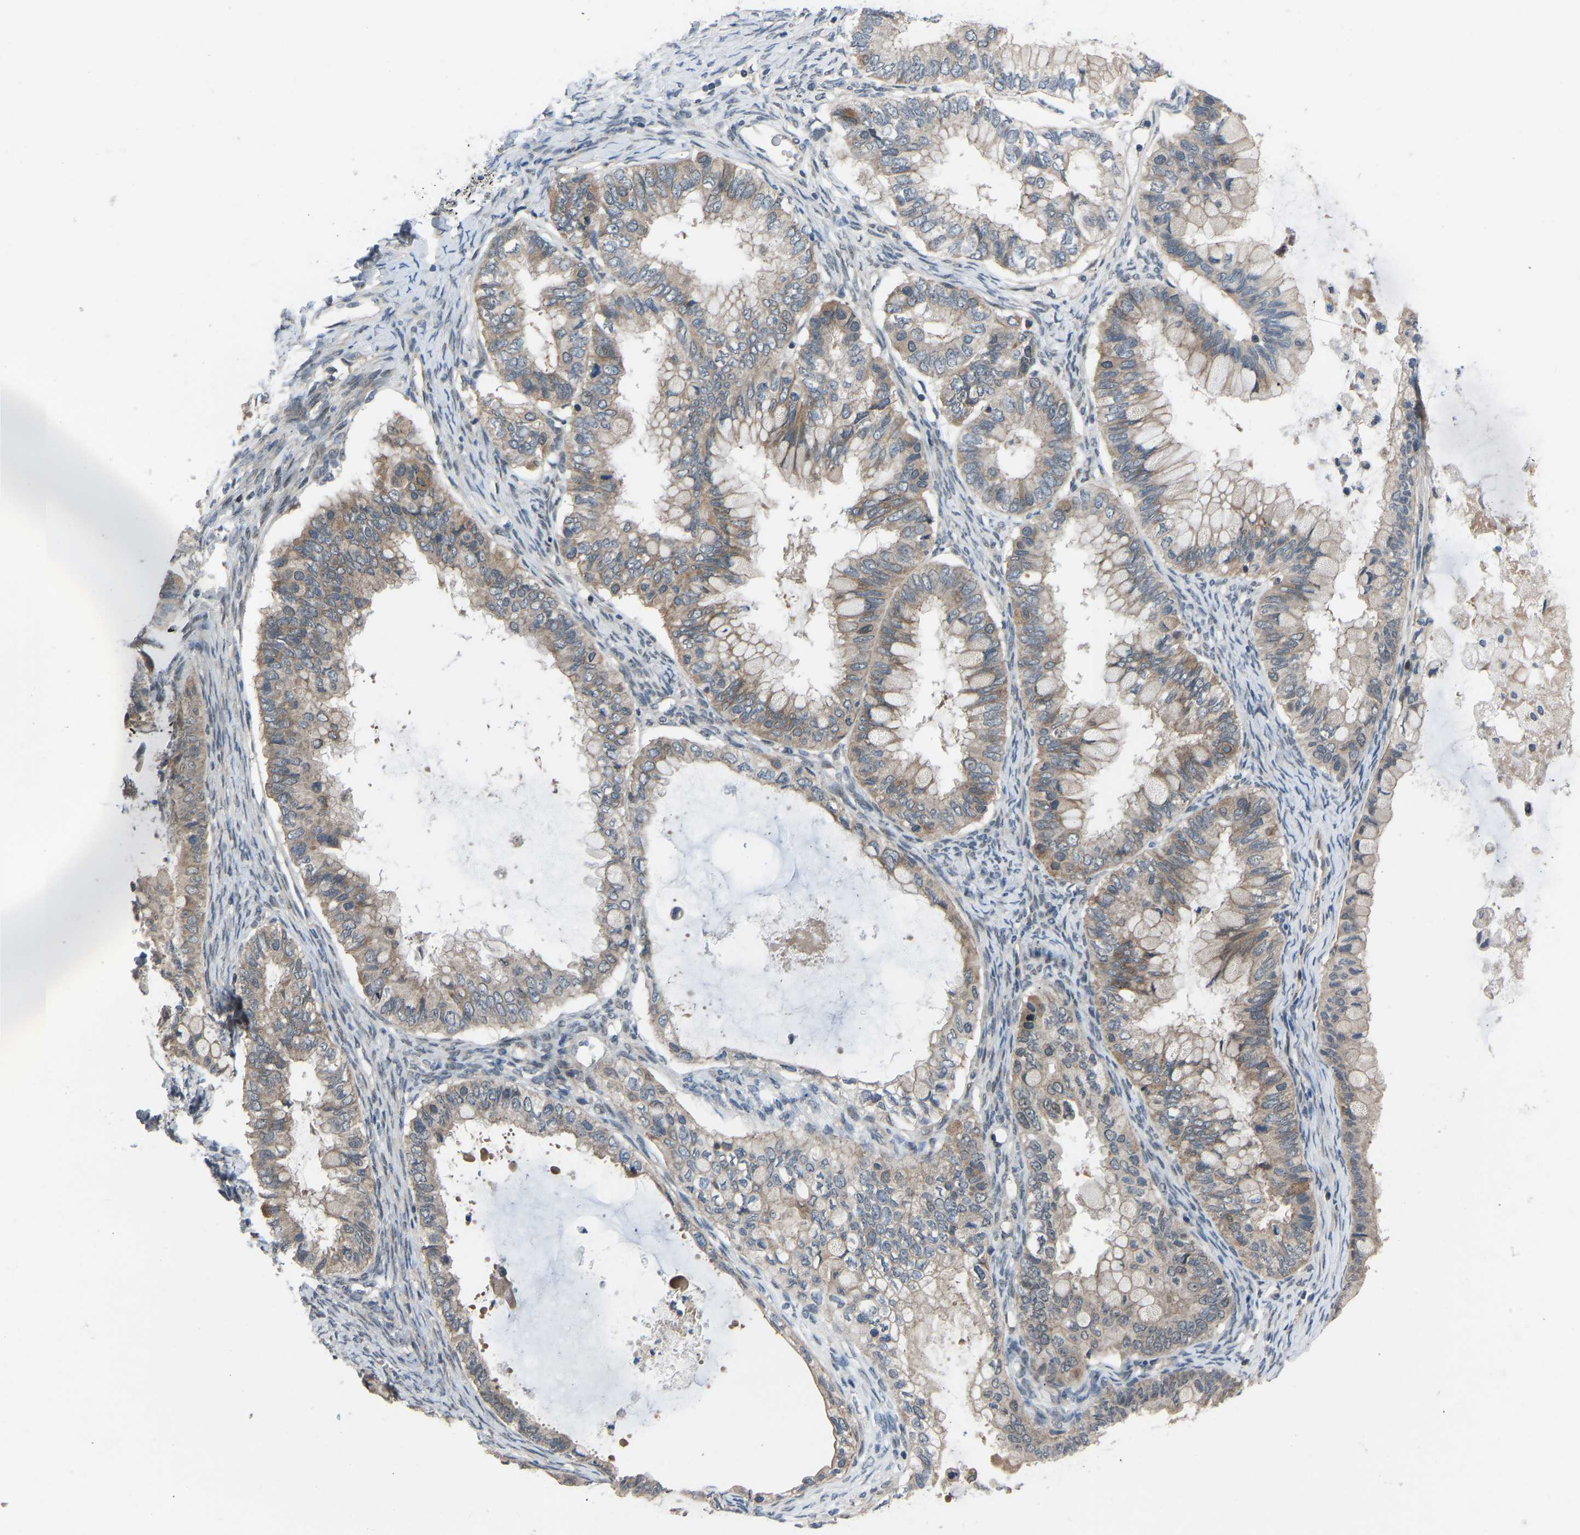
{"staining": {"intensity": "moderate", "quantity": ">75%", "location": "cytoplasmic/membranous"}, "tissue": "ovarian cancer", "cell_type": "Tumor cells", "image_type": "cancer", "snomed": [{"axis": "morphology", "description": "Cystadenocarcinoma, mucinous, NOS"}, {"axis": "topography", "description": "Ovary"}], "caption": "Approximately >75% of tumor cells in mucinous cystadenocarcinoma (ovarian) reveal moderate cytoplasmic/membranous protein expression as visualized by brown immunohistochemical staining.", "gene": "CDK2AP1", "patient": {"sex": "female", "age": 80}}